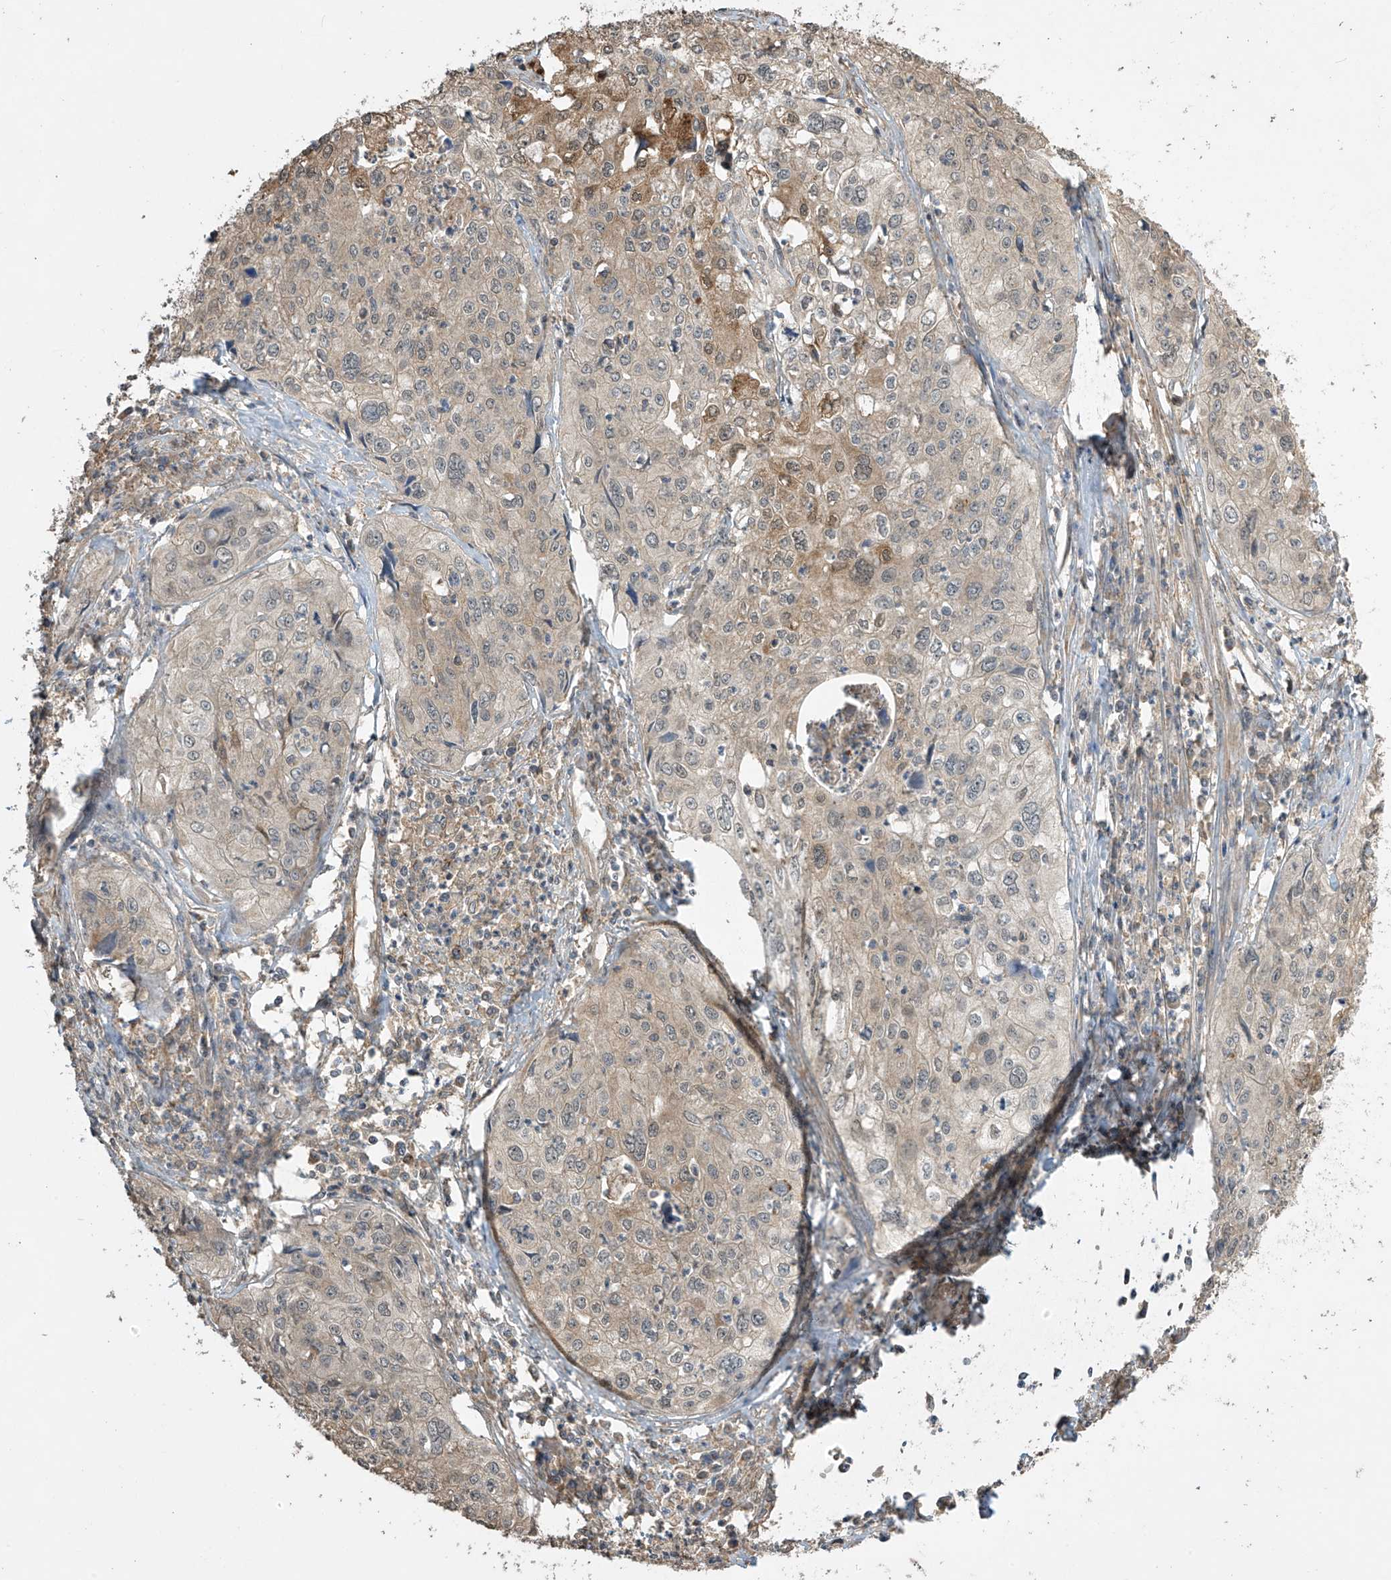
{"staining": {"intensity": "weak", "quantity": ">75%", "location": "cytoplasmic/membranous"}, "tissue": "cervical cancer", "cell_type": "Tumor cells", "image_type": "cancer", "snomed": [{"axis": "morphology", "description": "Squamous cell carcinoma, NOS"}, {"axis": "topography", "description": "Cervix"}], "caption": "Cervical squamous cell carcinoma stained with a brown dye shows weak cytoplasmic/membranous positive positivity in approximately >75% of tumor cells.", "gene": "SLFN14", "patient": {"sex": "female", "age": 31}}